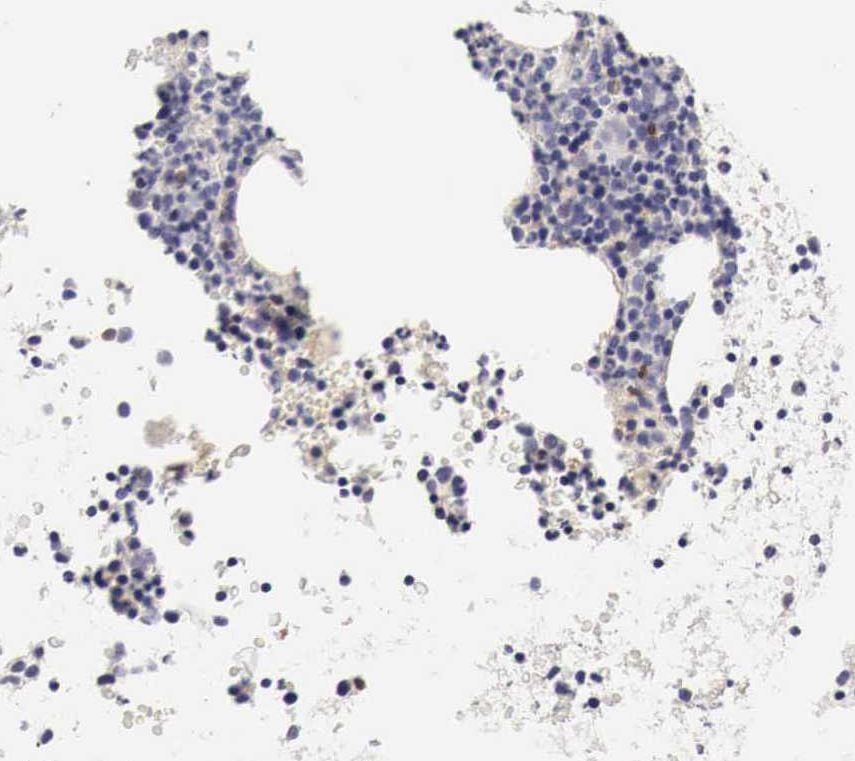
{"staining": {"intensity": "moderate", "quantity": "<25%", "location": "cytoplasmic/membranous"}, "tissue": "bone marrow", "cell_type": "Hematopoietic cells", "image_type": "normal", "snomed": [{"axis": "morphology", "description": "Normal tissue, NOS"}, {"axis": "topography", "description": "Bone marrow"}], "caption": "Hematopoietic cells show low levels of moderate cytoplasmic/membranous expression in about <25% of cells in unremarkable human bone marrow. Using DAB (brown) and hematoxylin (blue) stains, captured at high magnification using brightfield microscopy.", "gene": "CASP3", "patient": {"sex": "male", "age": 75}}